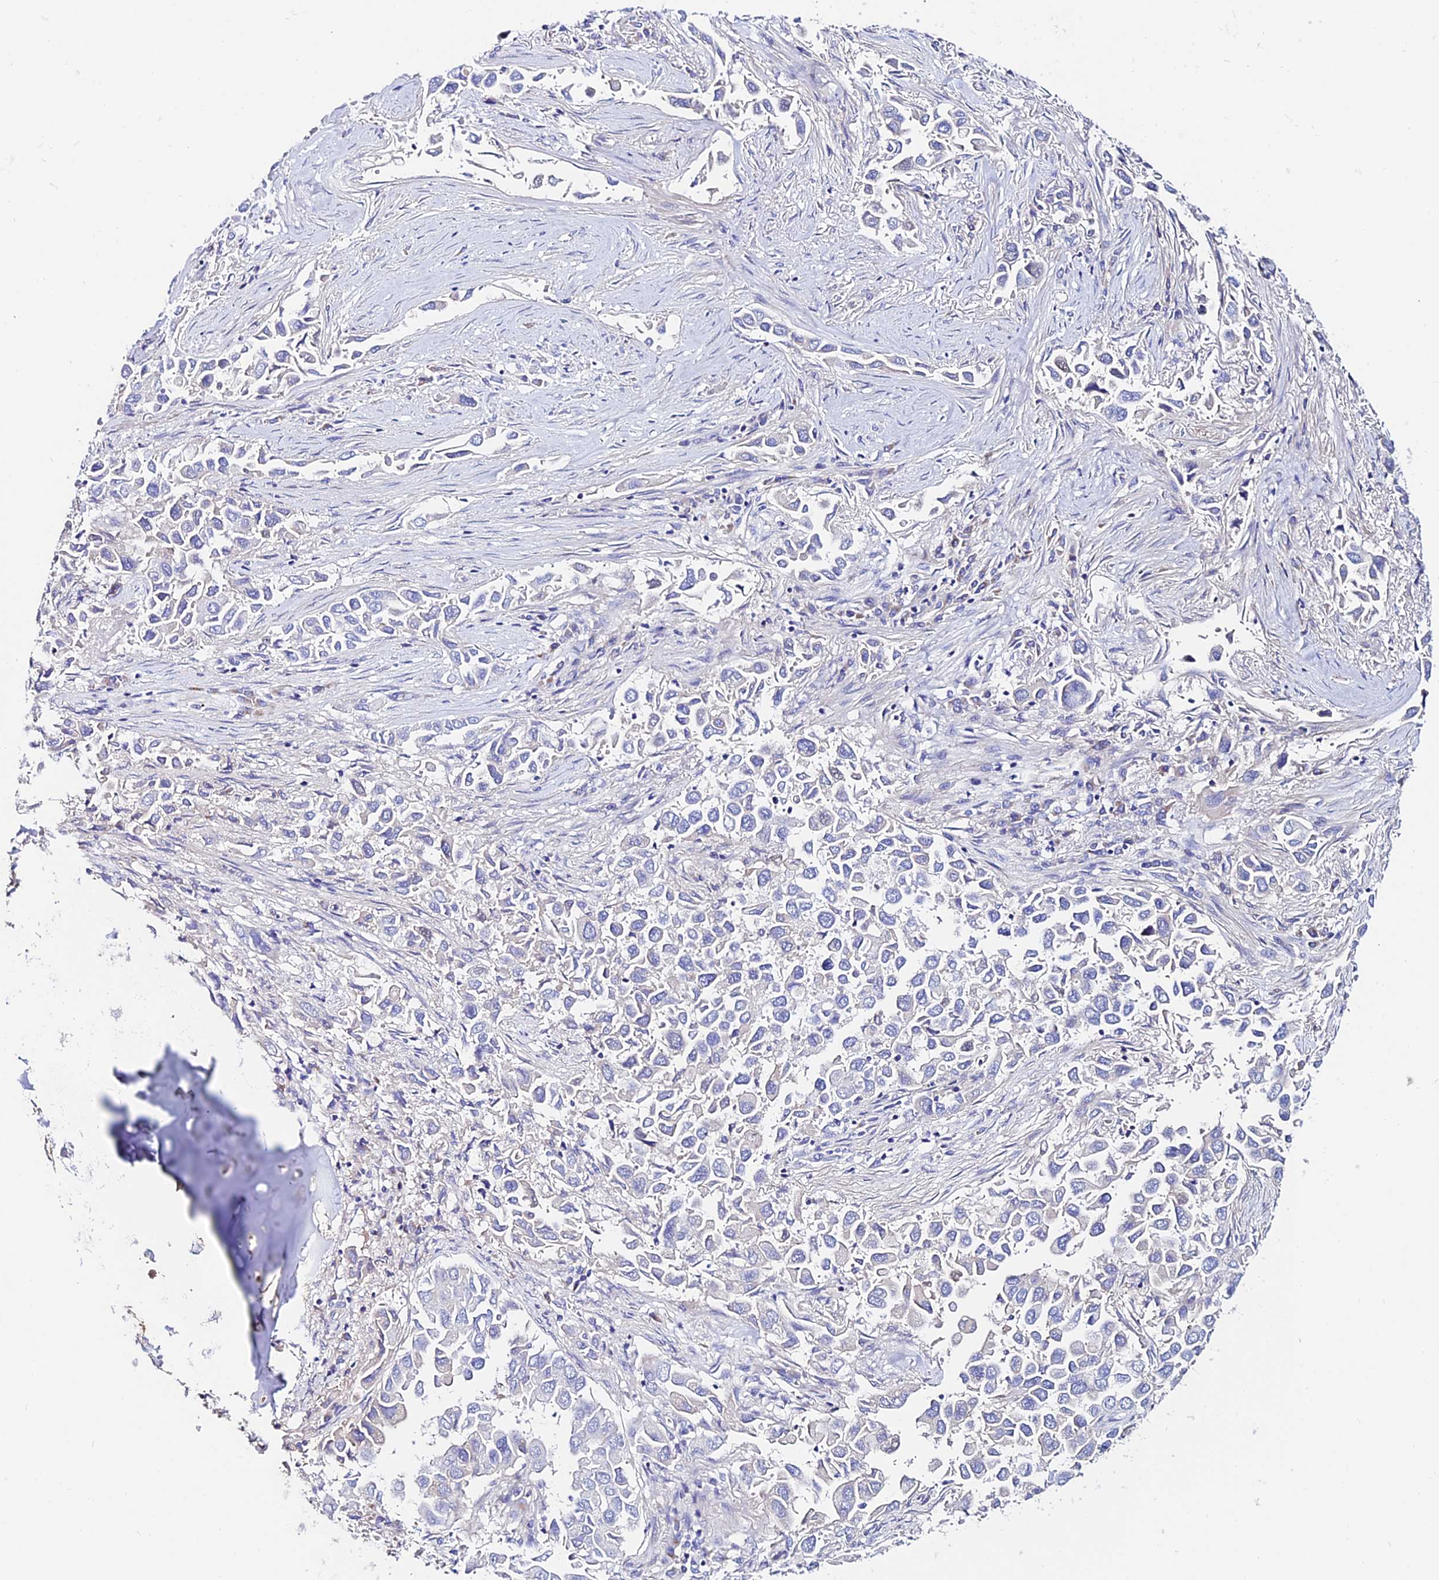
{"staining": {"intensity": "negative", "quantity": "none", "location": "none"}, "tissue": "lung cancer", "cell_type": "Tumor cells", "image_type": "cancer", "snomed": [{"axis": "morphology", "description": "Adenocarcinoma, NOS"}, {"axis": "topography", "description": "Lung"}], "caption": "Tumor cells show no significant protein staining in lung adenocarcinoma.", "gene": "SLC25A16", "patient": {"sex": "female", "age": 76}}